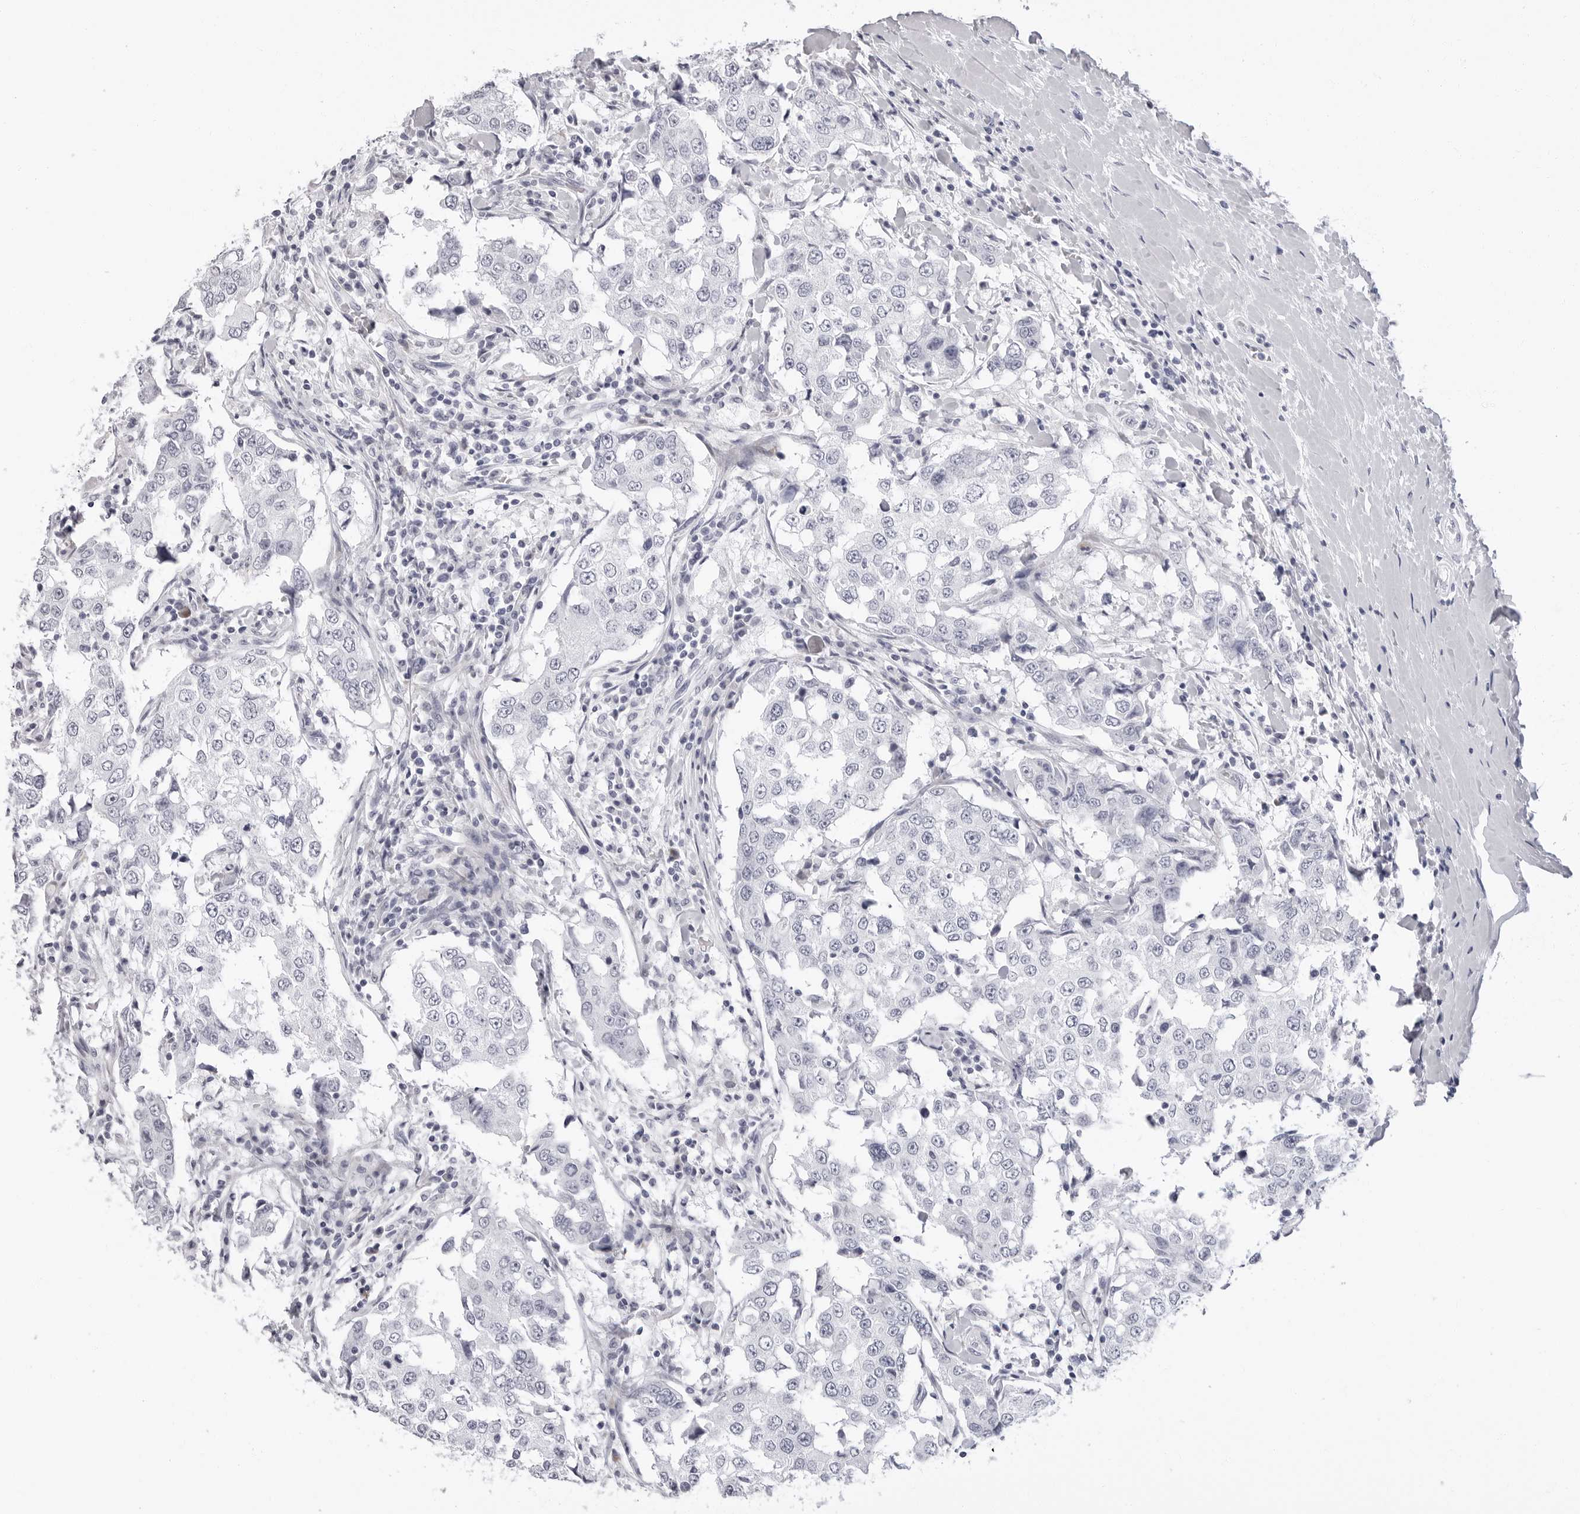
{"staining": {"intensity": "negative", "quantity": "none", "location": "none"}, "tissue": "breast cancer", "cell_type": "Tumor cells", "image_type": "cancer", "snomed": [{"axis": "morphology", "description": "Duct carcinoma"}, {"axis": "topography", "description": "Breast"}], "caption": "Immunohistochemical staining of breast cancer (intraductal carcinoma) displays no significant positivity in tumor cells.", "gene": "ERICH3", "patient": {"sex": "female", "age": 27}}